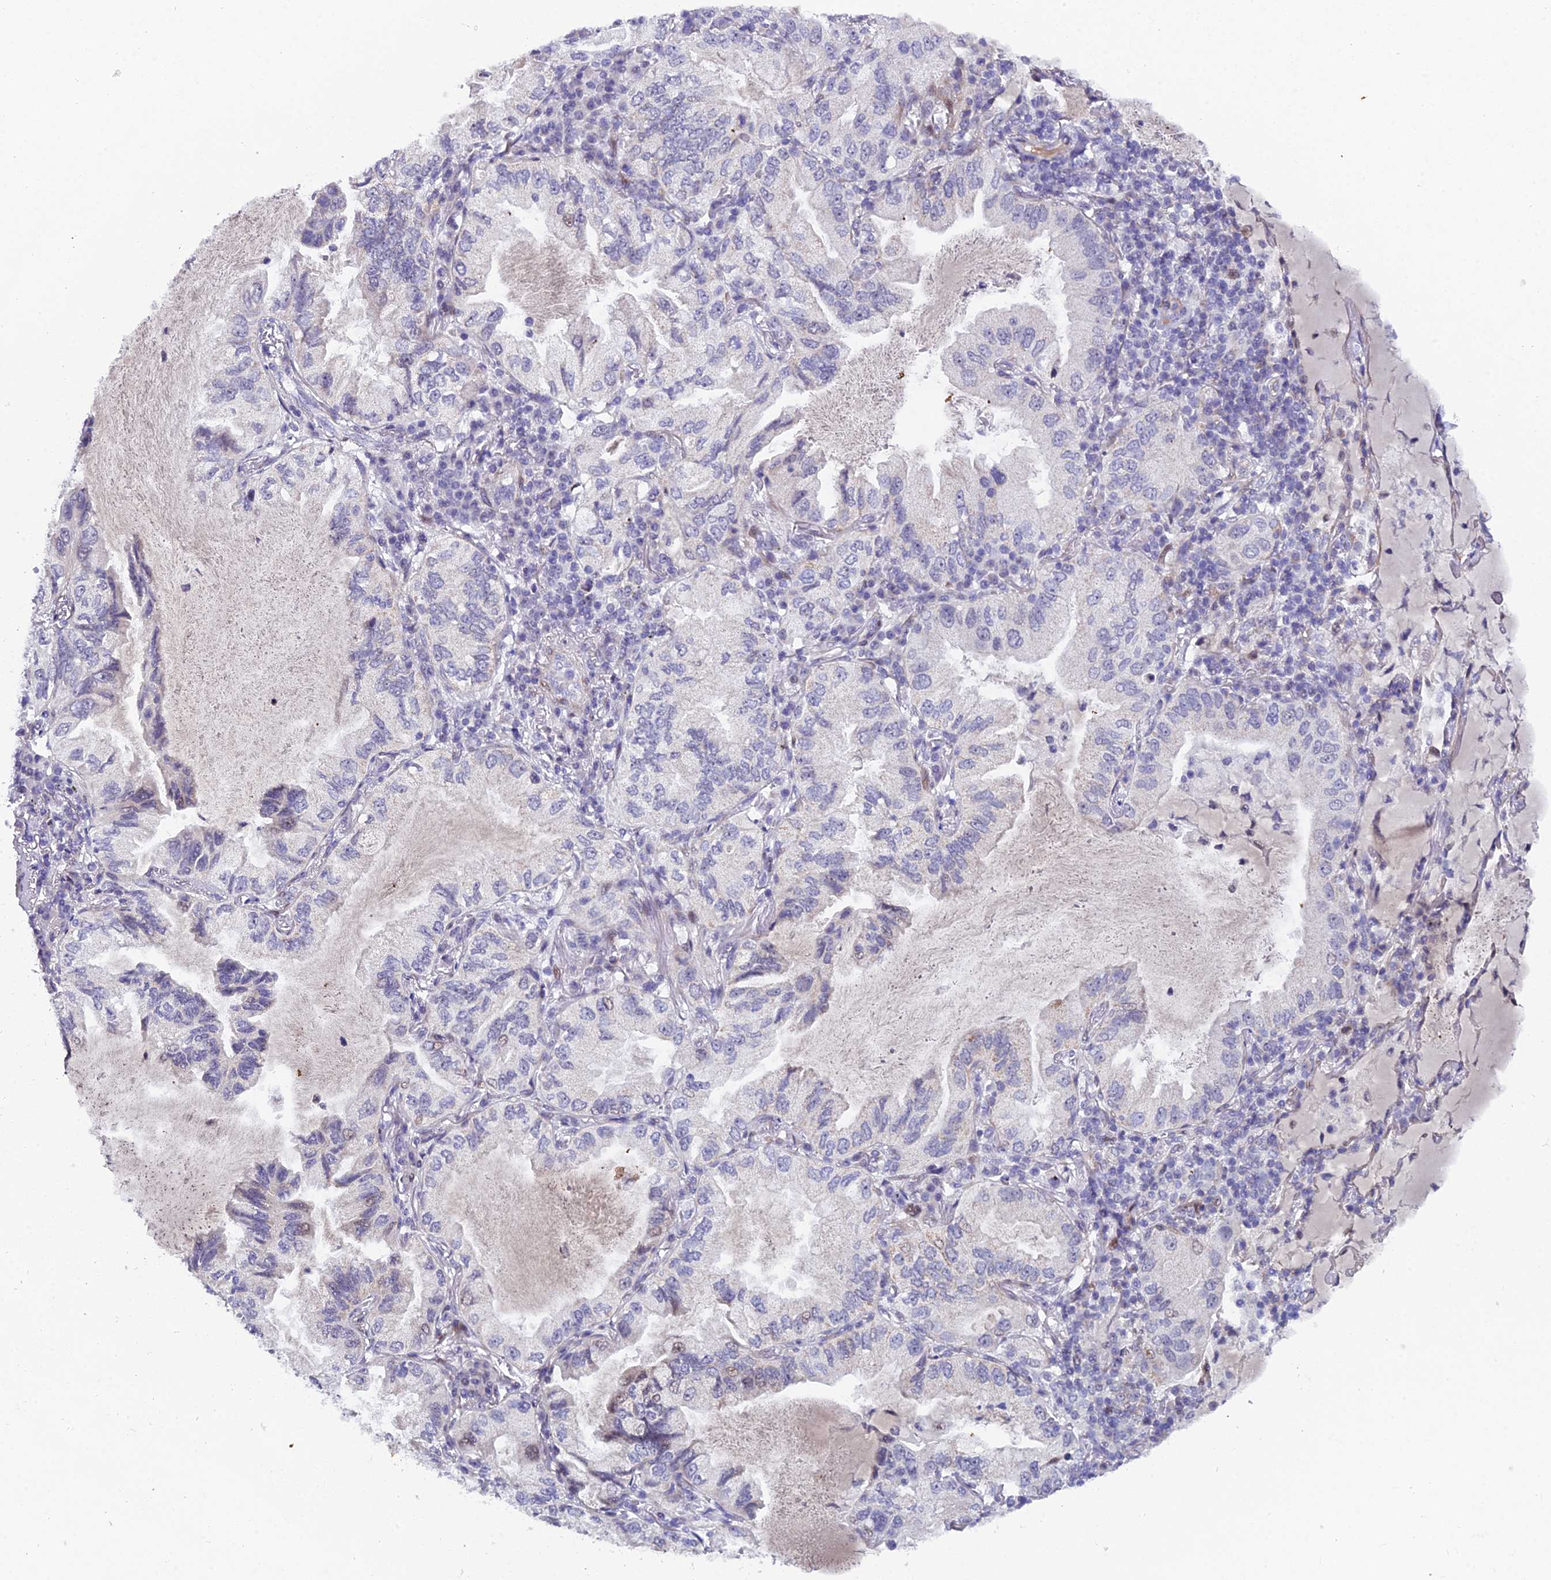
{"staining": {"intensity": "negative", "quantity": "none", "location": "none"}, "tissue": "lung cancer", "cell_type": "Tumor cells", "image_type": "cancer", "snomed": [{"axis": "morphology", "description": "Adenocarcinoma, NOS"}, {"axis": "topography", "description": "Lung"}], "caption": "DAB (3,3'-diaminobenzidine) immunohistochemical staining of human adenocarcinoma (lung) exhibits no significant positivity in tumor cells.", "gene": "XKR9", "patient": {"sex": "female", "age": 69}}